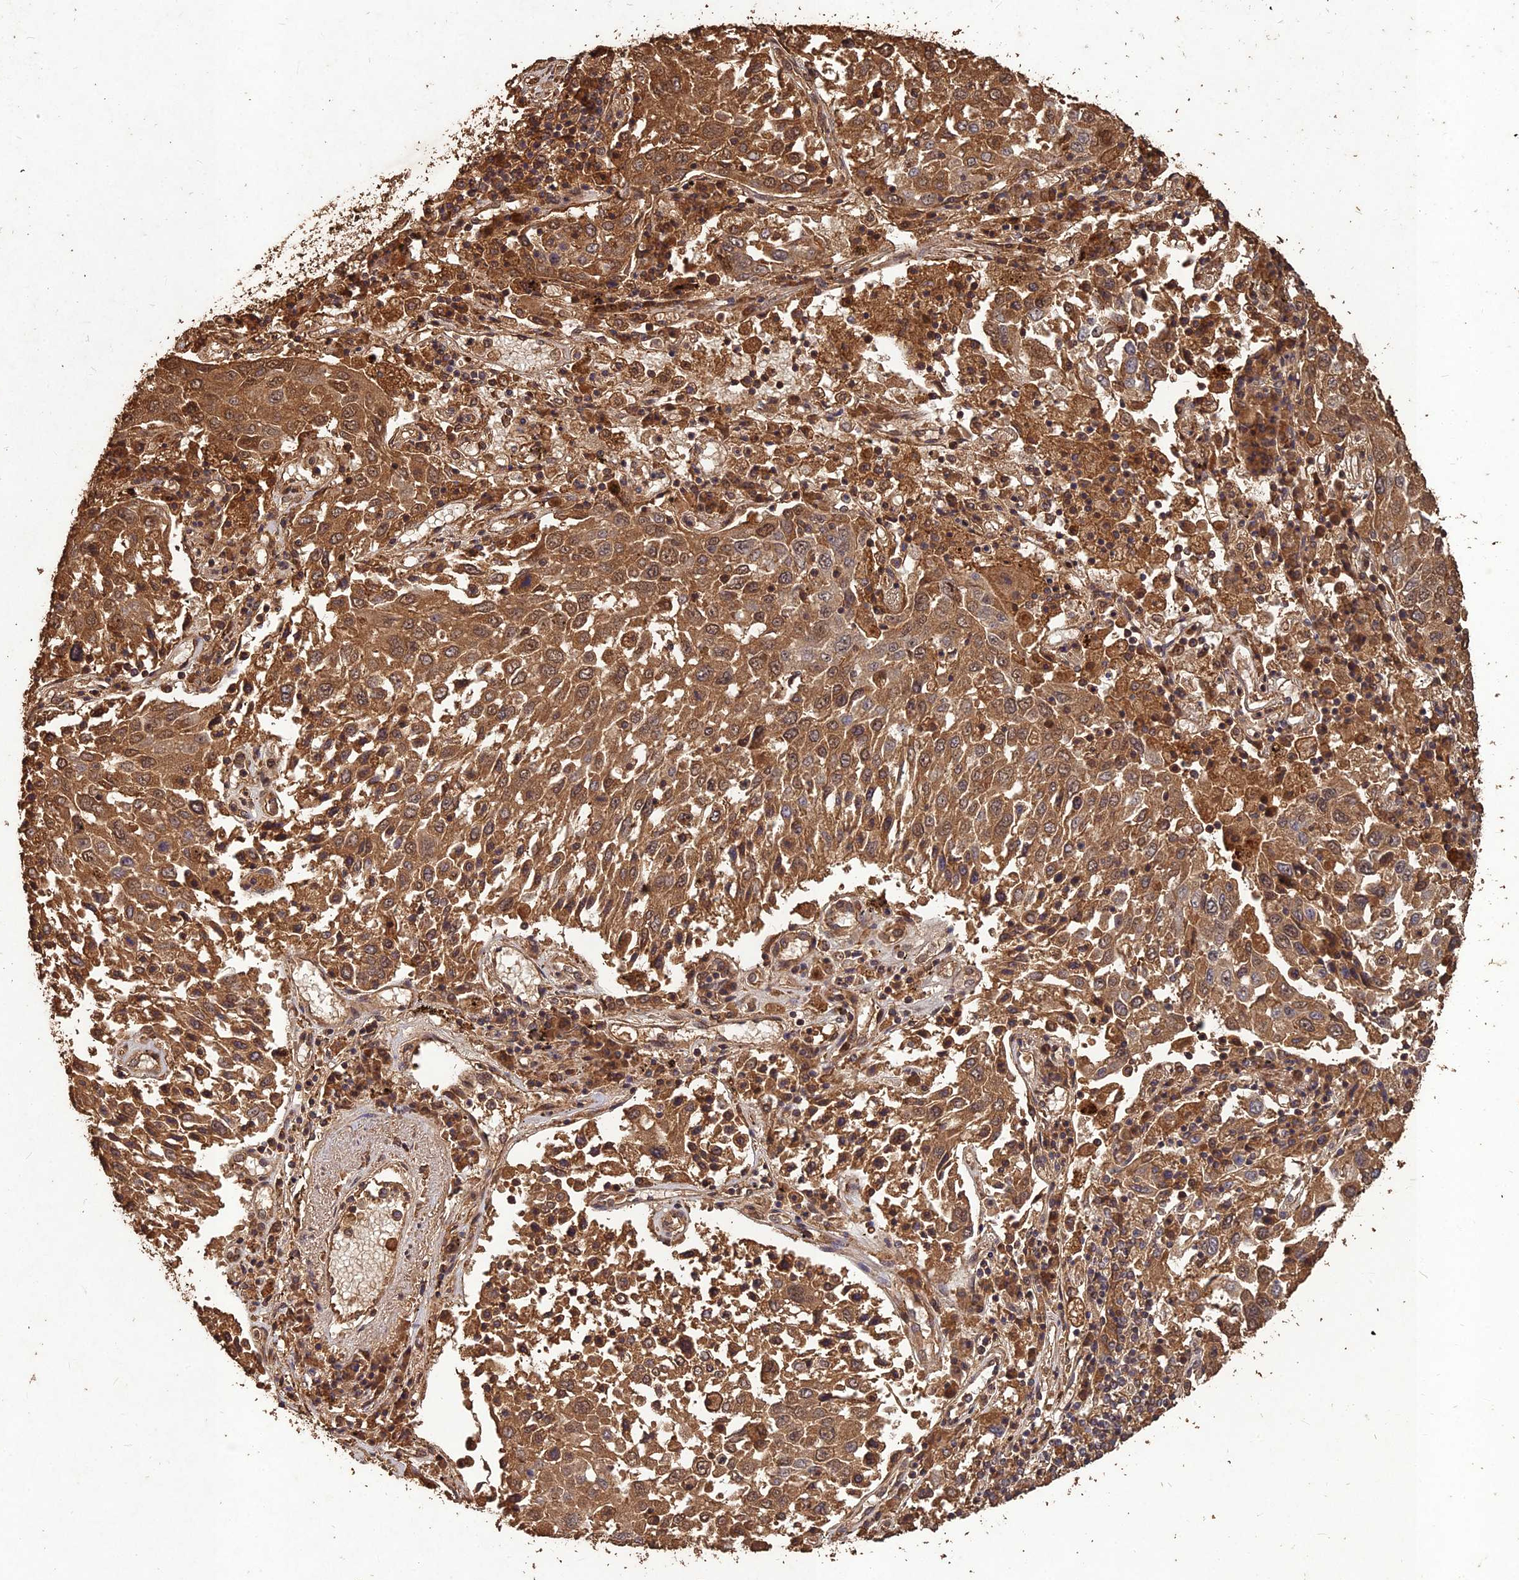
{"staining": {"intensity": "strong", "quantity": ">75%", "location": "cytoplasmic/membranous,nuclear"}, "tissue": "lung cancer", "cell_type": "Tumor cells", "image_type": "cancer", "snomed": [{"axis": "morphology", "description": "Squamous cell carcinoma, NOS"}, {"axis": "topography", "description": "Lung"}], "caption": "High-magnification brightfield microscopy of squamous cell carcinoma (lung) stained with DAB (brown) and counterstained with hematoxylin (blue). tumor cells exhibit strong cytoplasmic/membranous and nuclear staining is appreciated in about>75% of cells.", "gene": "SYMPK", "patient": {"sex": "male", "age": 65}}